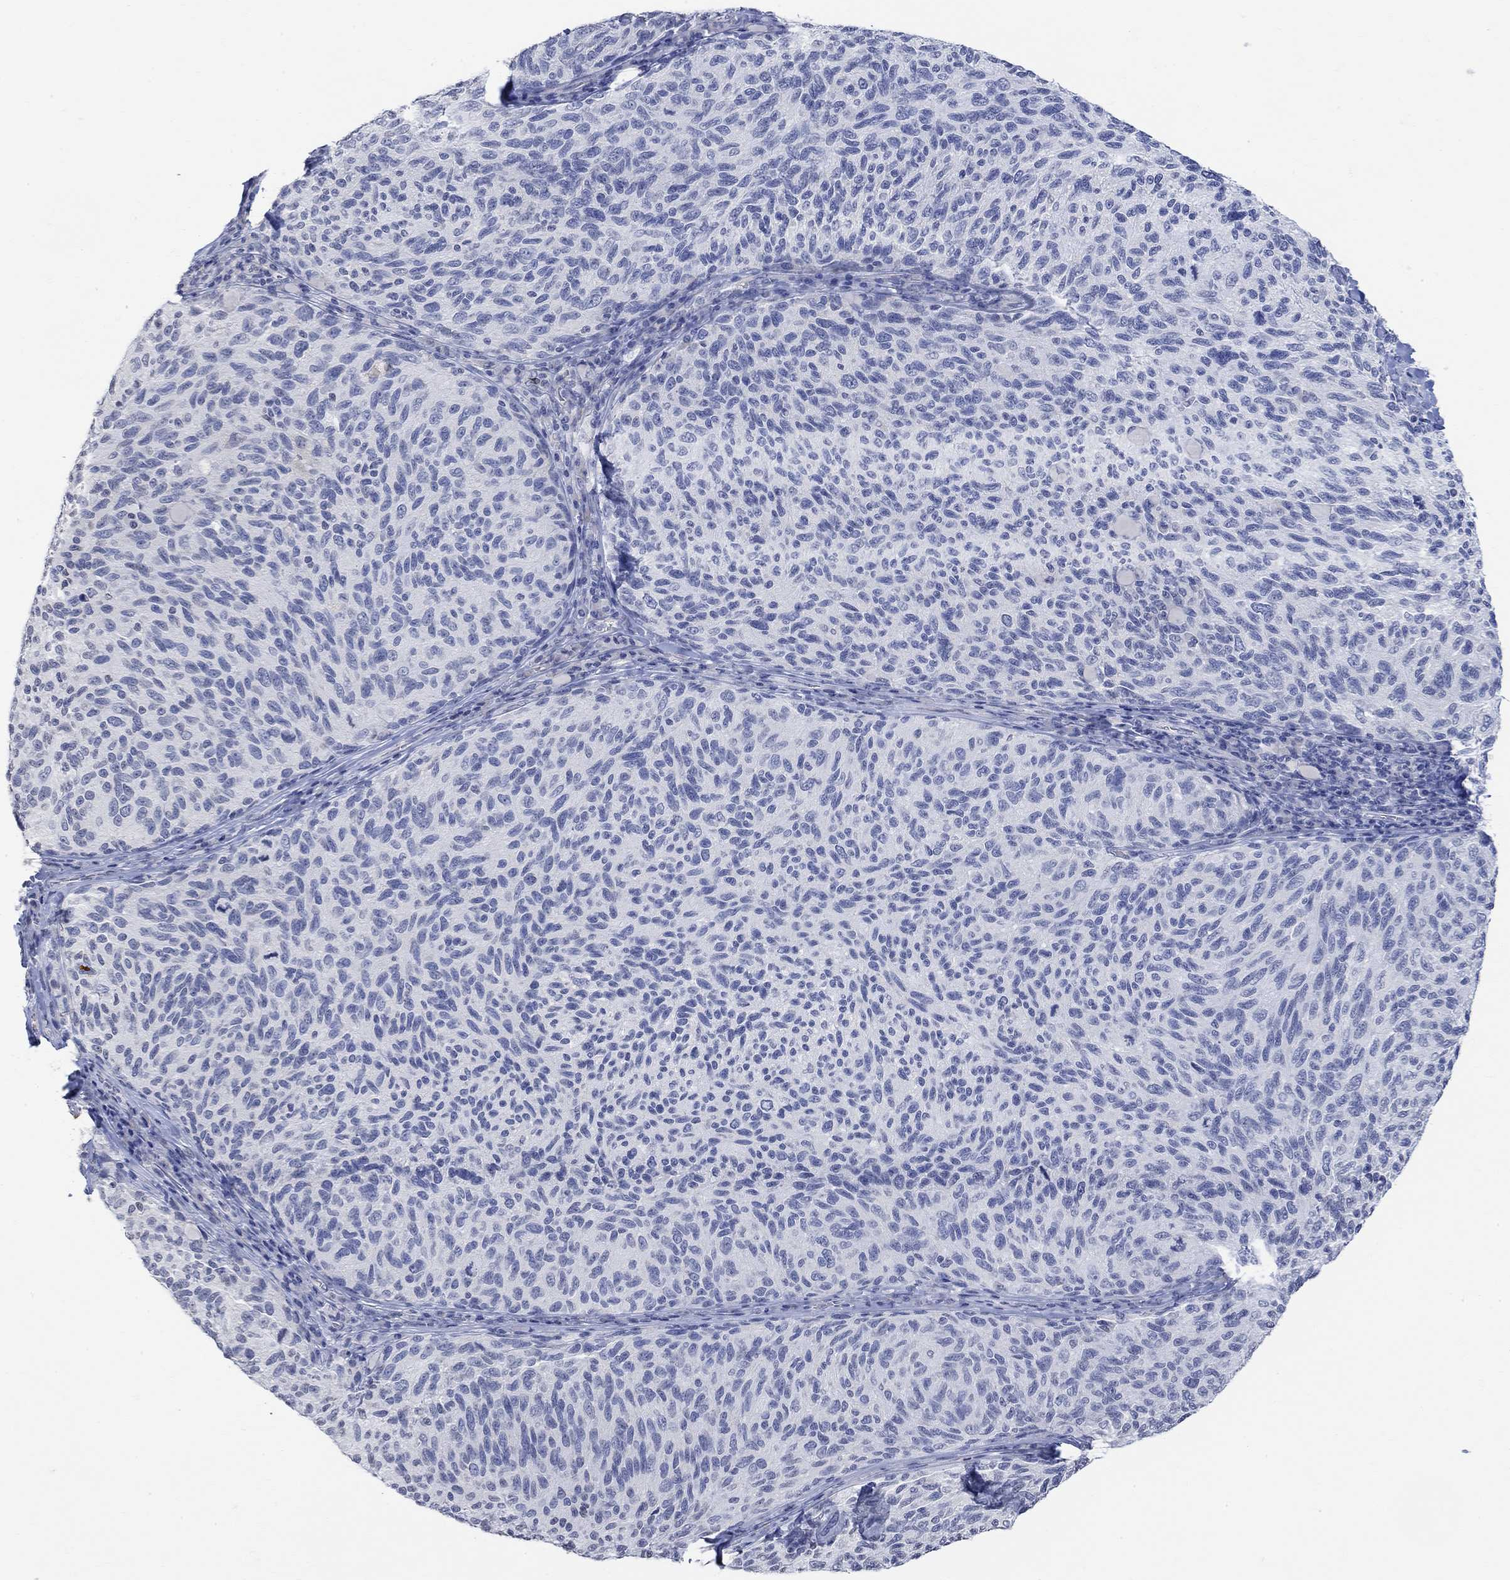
{"staining": {"intensity": "negative", "quantity": "none", "location": "none"}, "tissue": "melanoma", "cell_type": "Tumor cells", "image_type": "cancer", "snomed": [{"axis": "morphology", "description": "Malignant melanoma, NOS"}, {"axis": "topography", "description": "Skin"}], "caption": "An immunohistochemistry (IHC) photomicrograph of melanoma is shown. There is no staining in tumor cells of melanoma.", "gene": "TMEM255A", "patient": {"sex": "female", "age": 73}}